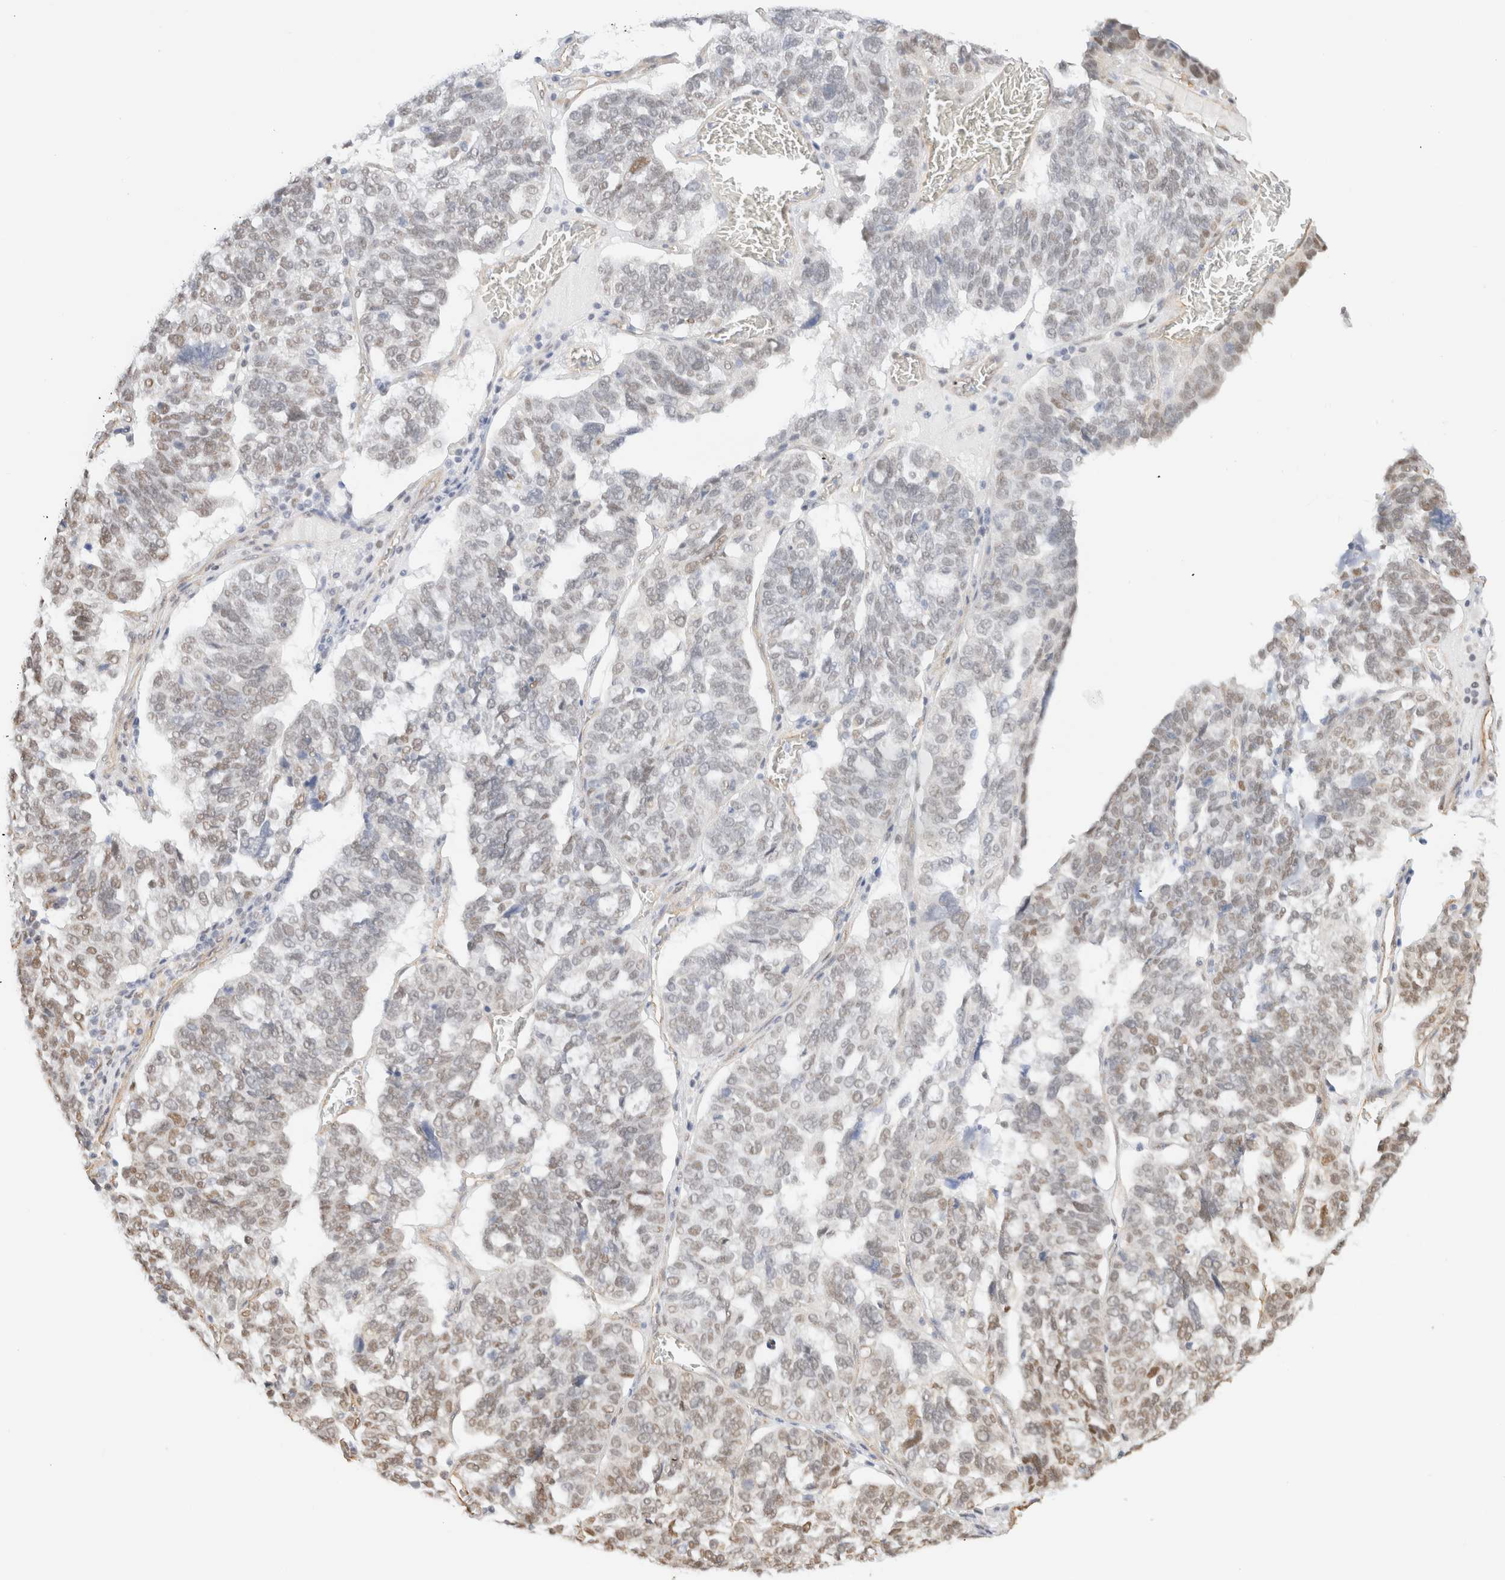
{"staining": {"intensity": "moderate", "quantity": "<25%", "location": "nuclear"}, "tissue": "ovarian cancer", "cell_type": "Tumor cells", "image_type": "cancer", "snomed": [{"axis": "morphology", "description": "Cystadenocarcinoma, serous, NOS"}, {"axis": "topography", "description": "Ovary"}], "caption": "A photomicrograph showing moderate nuclear positivity in about <25% of tumor cells in ovarian serous cystadenocarcinoma, as visualized by brown immunohistochemical staining.", "gene": "ARID5A", "patient": {"sex": "female", "age": 59}}